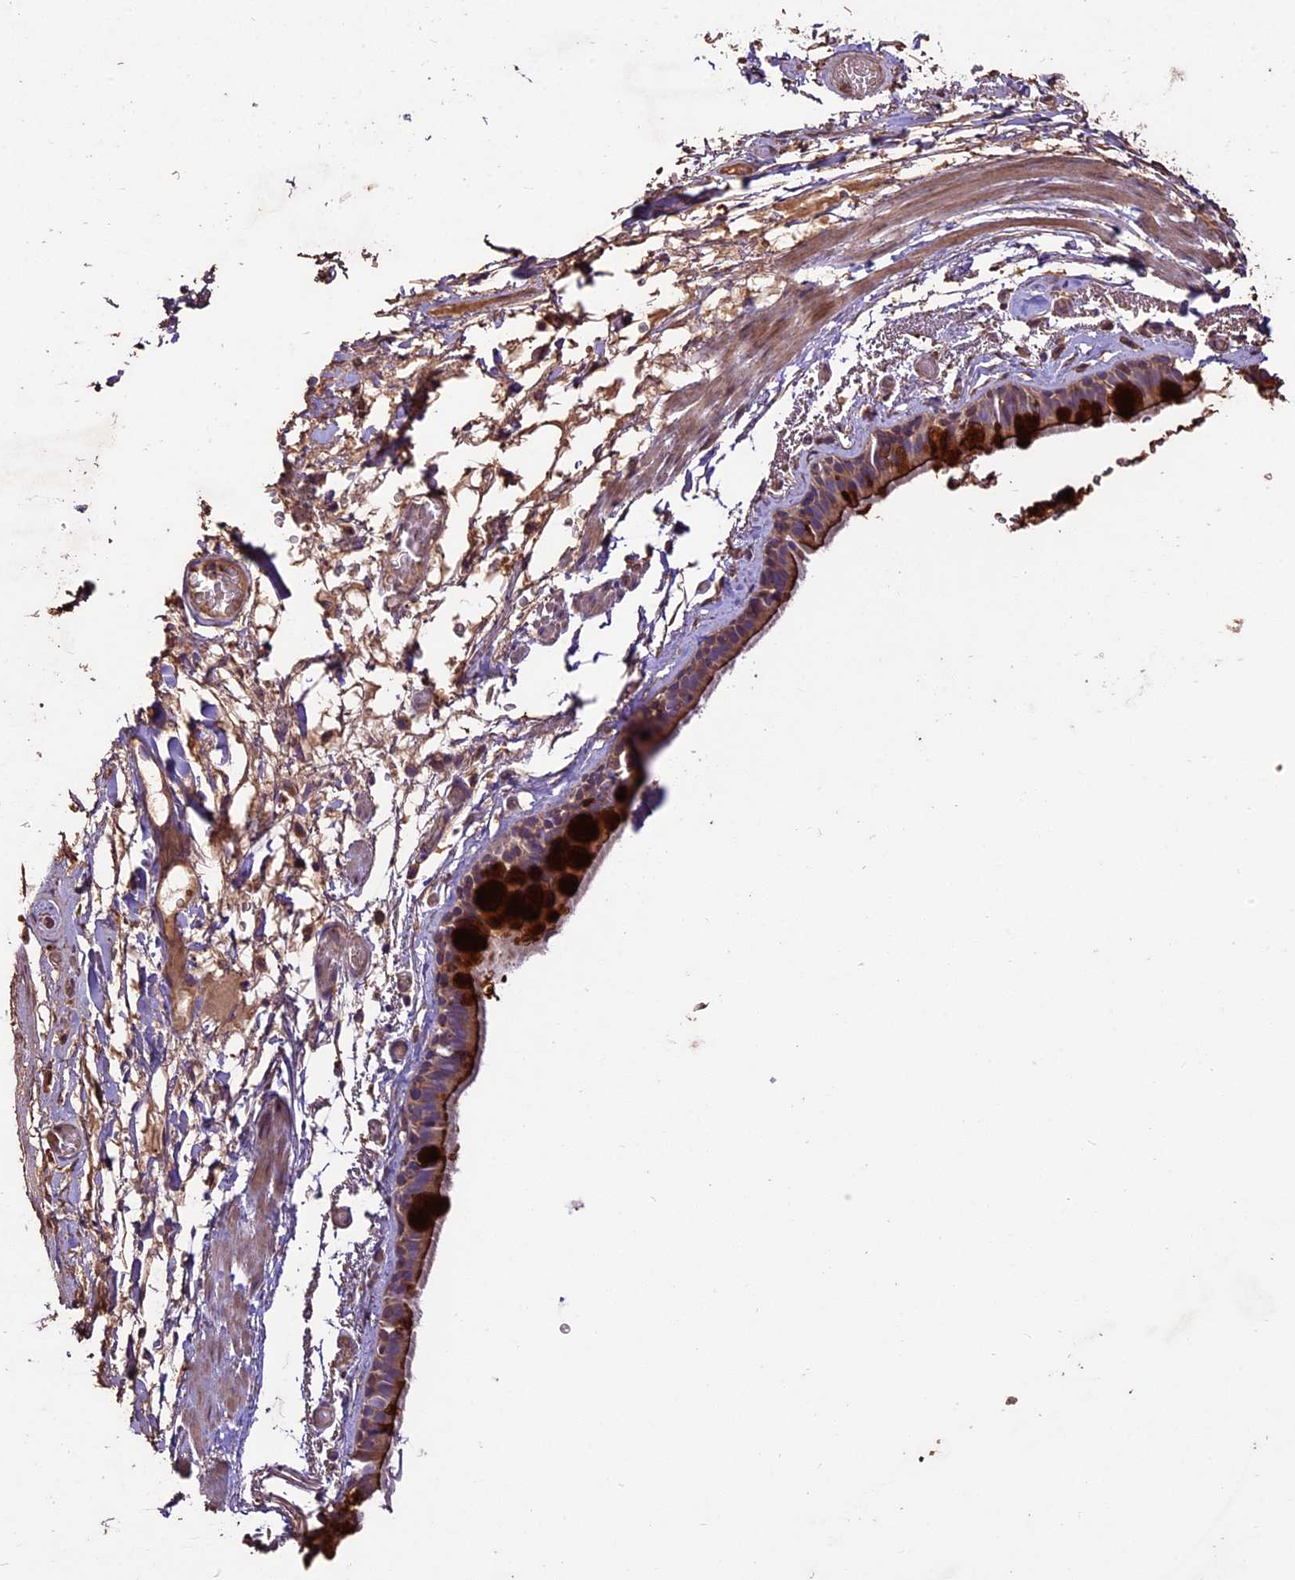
{"staining": {"intensity": "strong", "quantity": ">75%", "location": "cytoplasmic/membranous"}, "tissue": "bronchus", "cell_type": "Respiratory epithelial cells", "image_type": "normal", "snomed": [{"axis": "morphology", "description": "Normal tissue, NOS"}, {"axis": "topography", "description": "Cartilage tissue"}], "caption": "An immunohistochemistry histopathology image of benign tissue is shown. Protein staining in brown labels strong cytoplasmic/membranous positivity in bronchus within respiratory epithelial cells.", "gene": "CRLF1", "patient": {"sex": "male", "age": 63}}